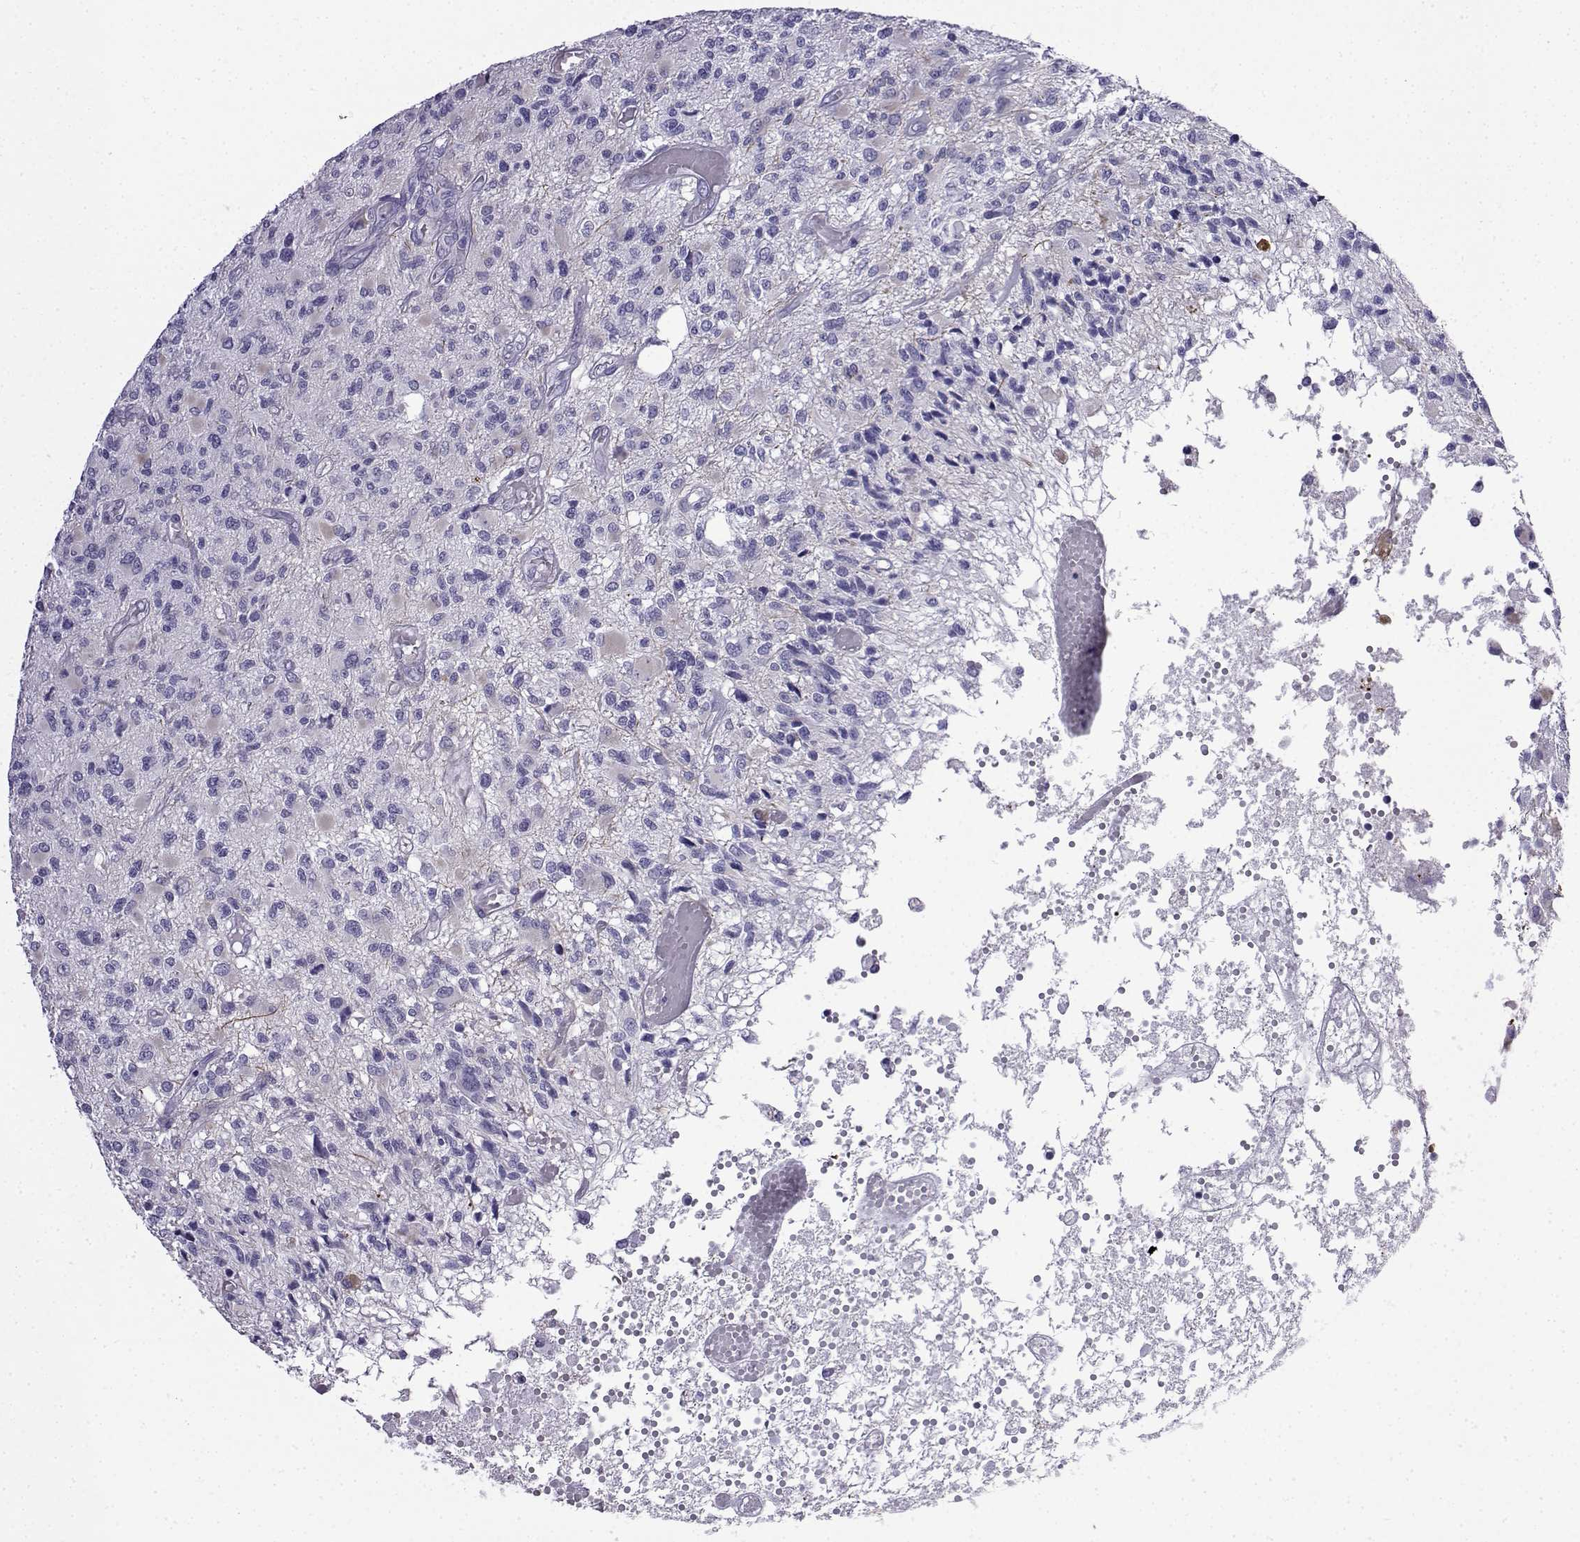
{"staining": {"intensity": "negative", "quantity": "none", "location": "none"}, "tissue": "glioma", "cell_type": "Tumor cells", "image_type": "cancer", "snomed": [{"axis": "morphology", "description": "Glioma, malignant, High grade"}, {"axis": "topography", "description": "Brain"}], "caption": "The photomicrograph reveals no staining of tumor cells in glioma.", "gene": "KCNF1", "patient": {"sex": "female", "age": 63}}